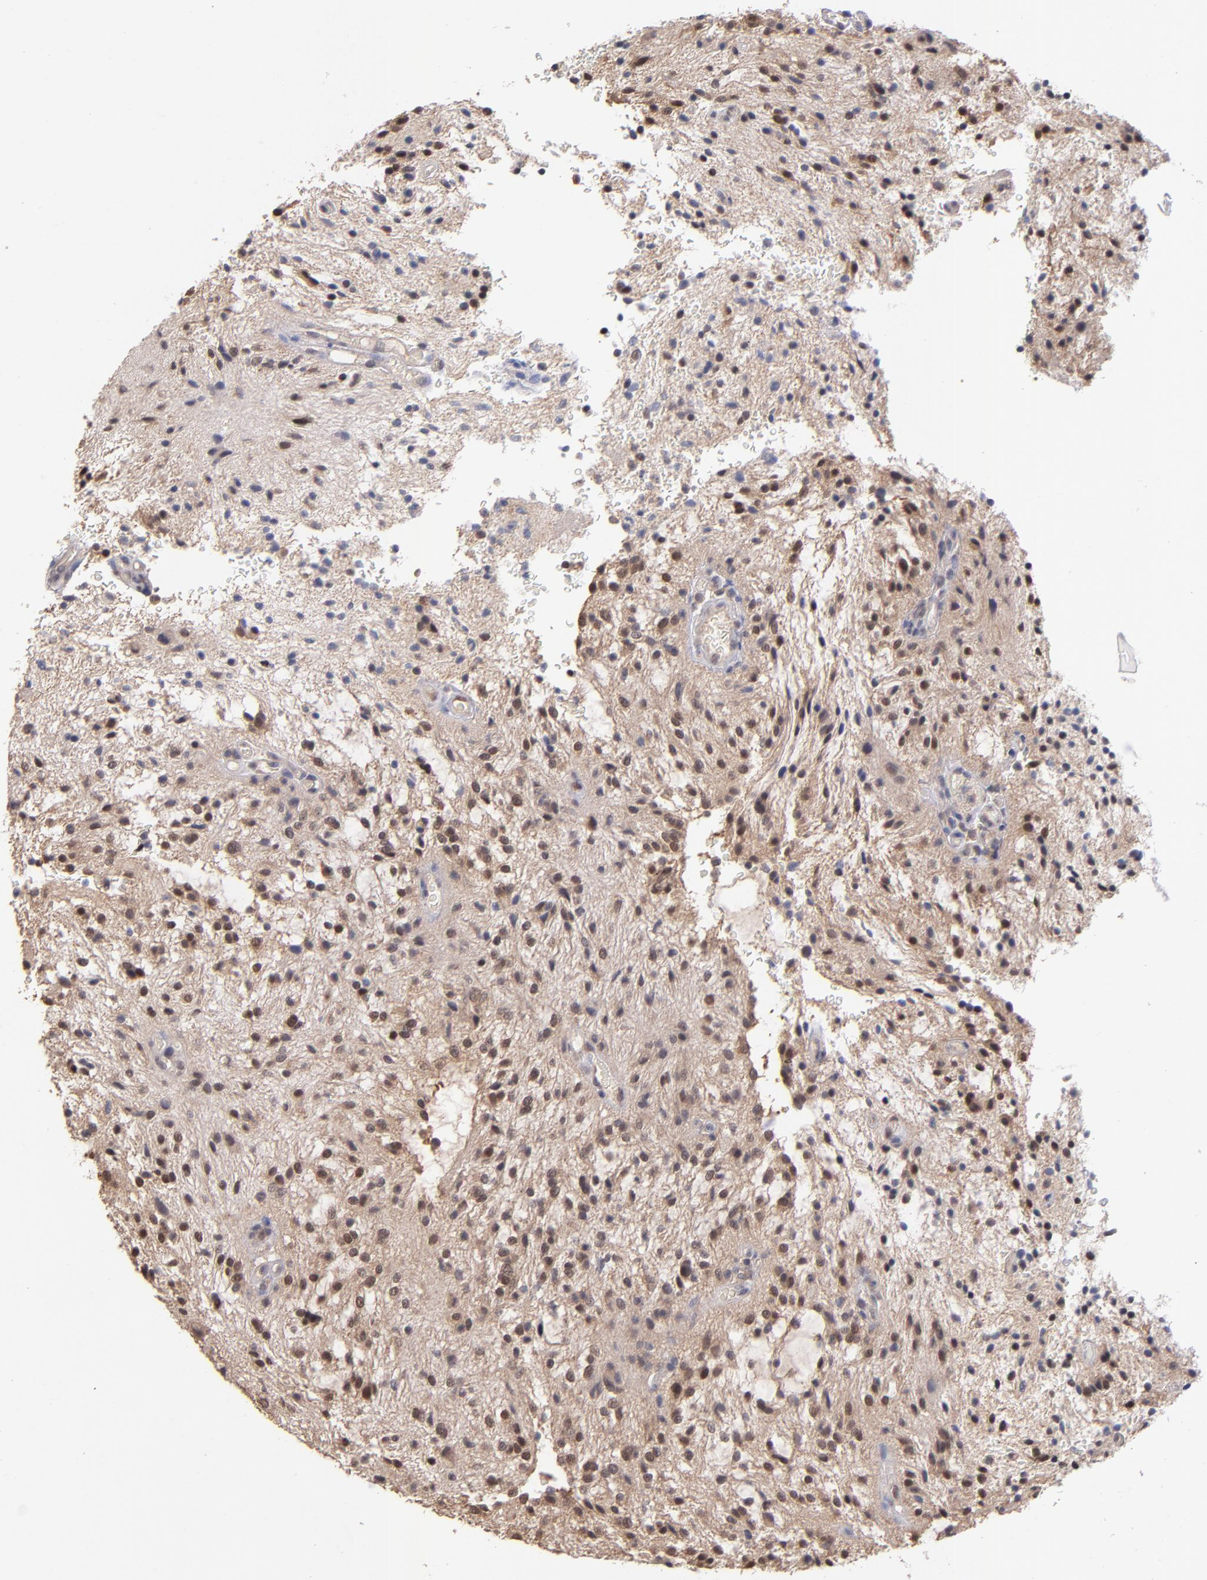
{"staining": {"intensity": "weak", "quantity": "25%-75%", "location": "cytoplasmic/membranous,nuclear"}, "tissue": "glioma", "cell_type": "Tumor cells", "image_type": "cancer", "snomed": [{"axis": "morphology", "description": "Glioma, malignant, NOS"}, {"axis": "topography", "description": "Cerebellum"}], "caption": "Human glioma (malignant) stained for a protein (brown) displays weak cytoplasmic/membranous and nuclear positive positivity in about 25%-75% of tumor cells.", "gene": "PSMD10", "patient": {"sex": "female", "age": 10}}